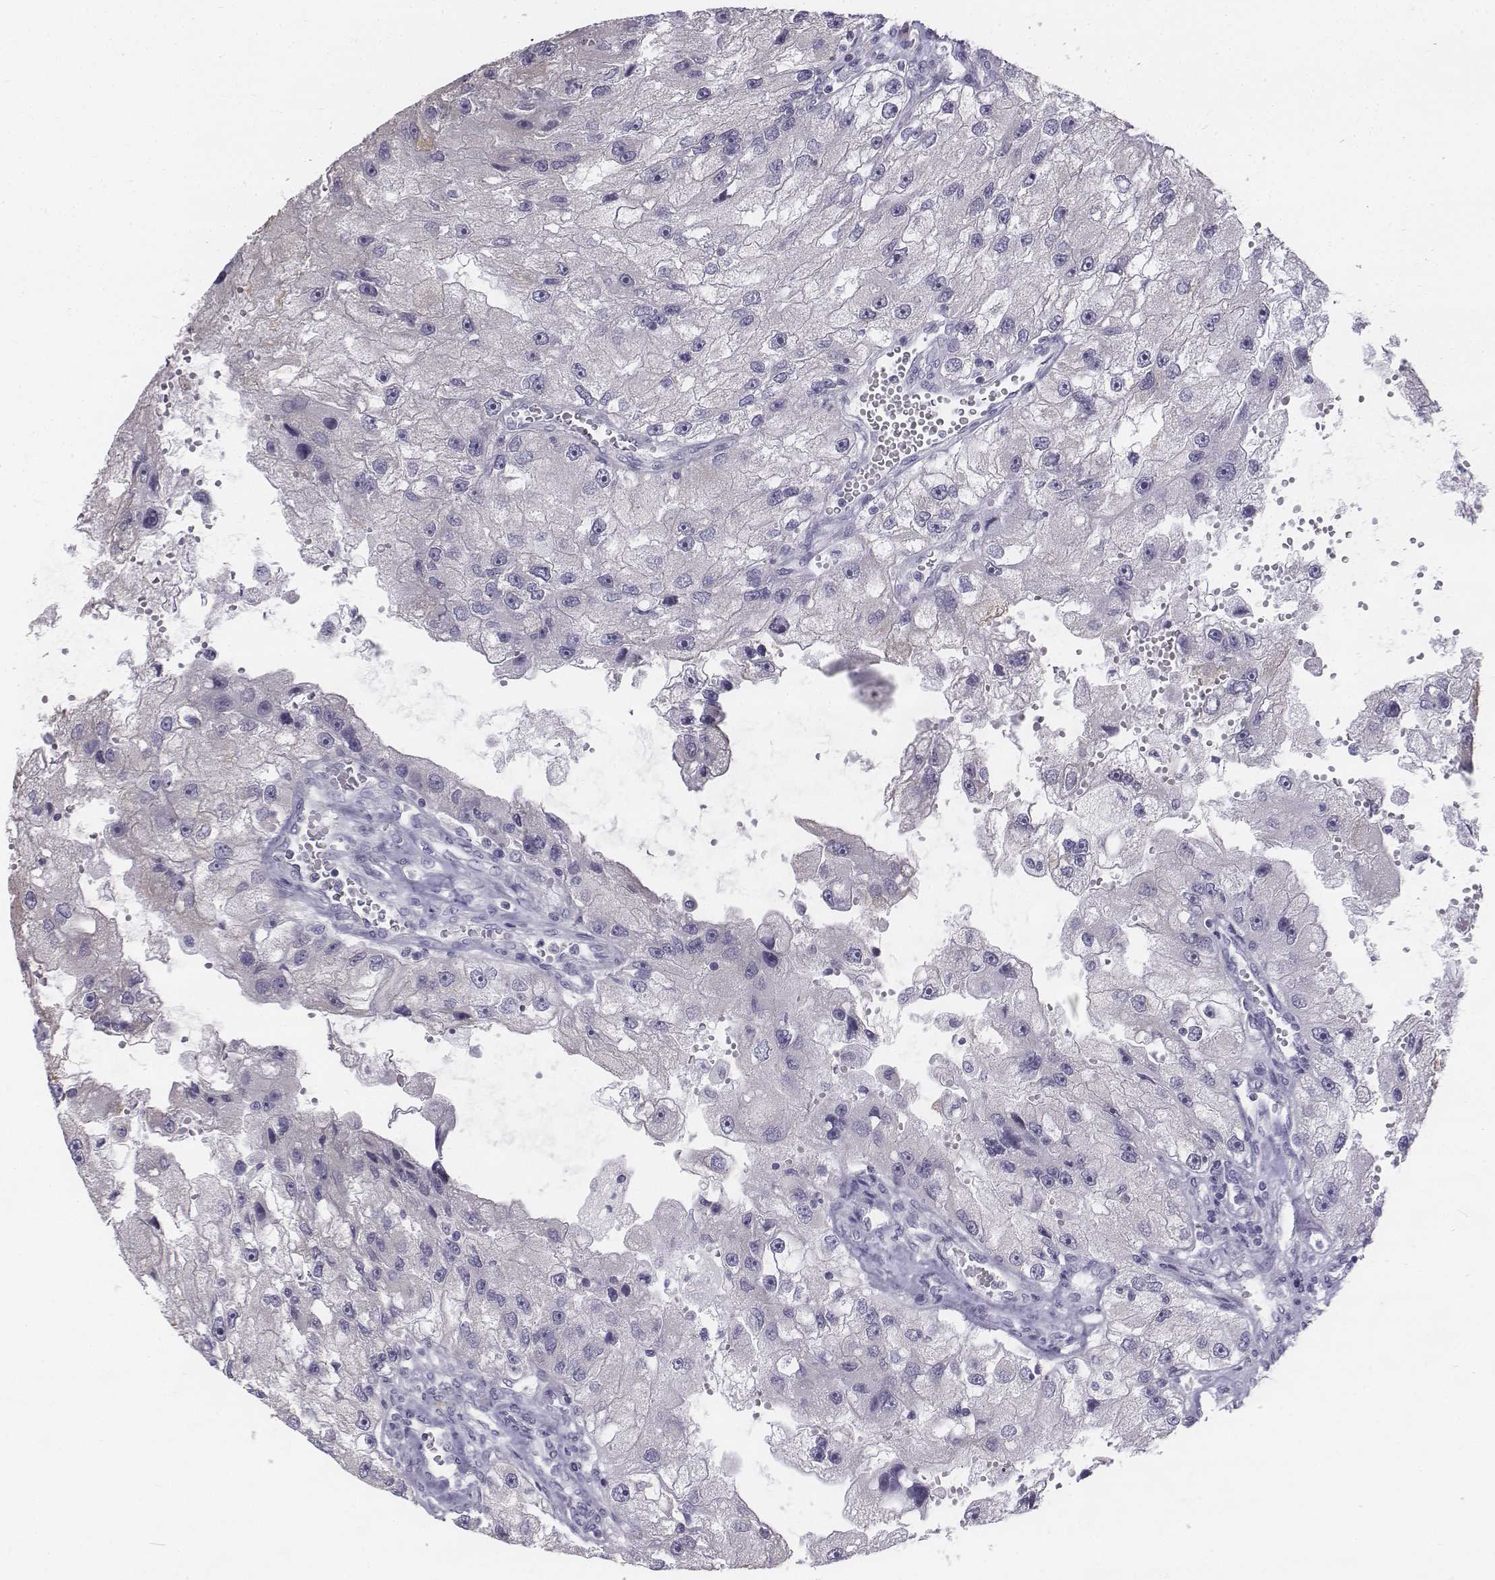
{"staining": {"intensity": "negative", "quantity": "none", "location": "none"}, "tissue": "renal cancer", "cell_type": "Tumor cells", "image_type": "cancer", "snomed": [{"axis": "morphology", "description": "Adenocarcinoma, NOS"}, {"axis": "topography", "description": "Kidney"}], "caption": "Immunohistochemical staining of renal cancer demonstrates no significant staining in tumor cells.", "gene": "PENK", "patient": {"sex": "male", "age": 63}}